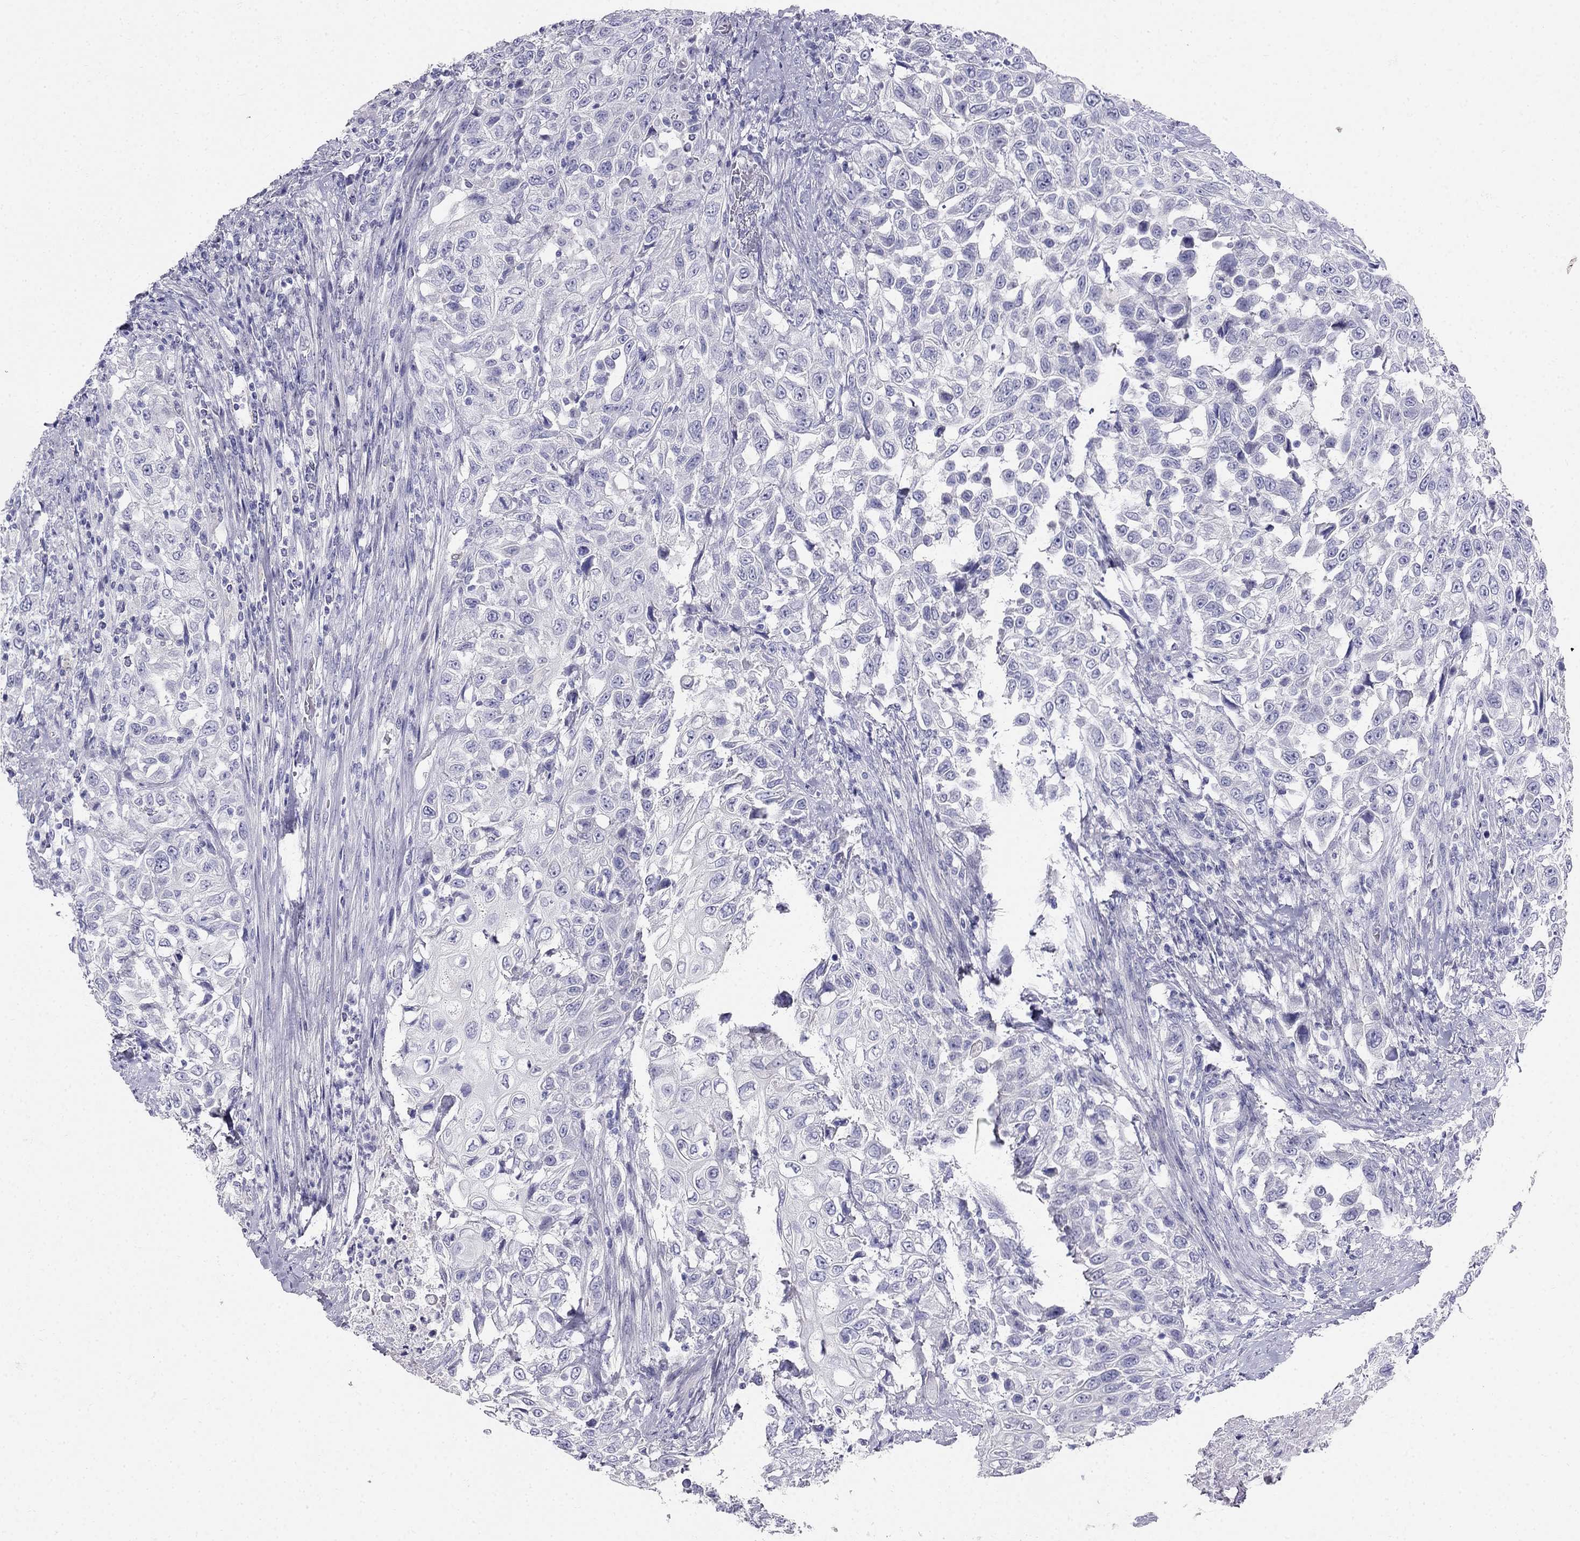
{"staining": {"intensity": "negative", "quantity": "none", "location": "none"}, "tissue": "urothelial cancer", "cell_type": "Tumor cells", "image_type": "cancer", "snomed": [{"axis": "morphology", "description": "Urothelial carcinoma, High grade"}, {"axis": "topography", "description": "Urinary bladder"}], "caption": "Tumor cells are negative for brown protein staining in urothelial cancer.", "gene": "RFLNA", "patient": {"sex": "female", "age": 56}}